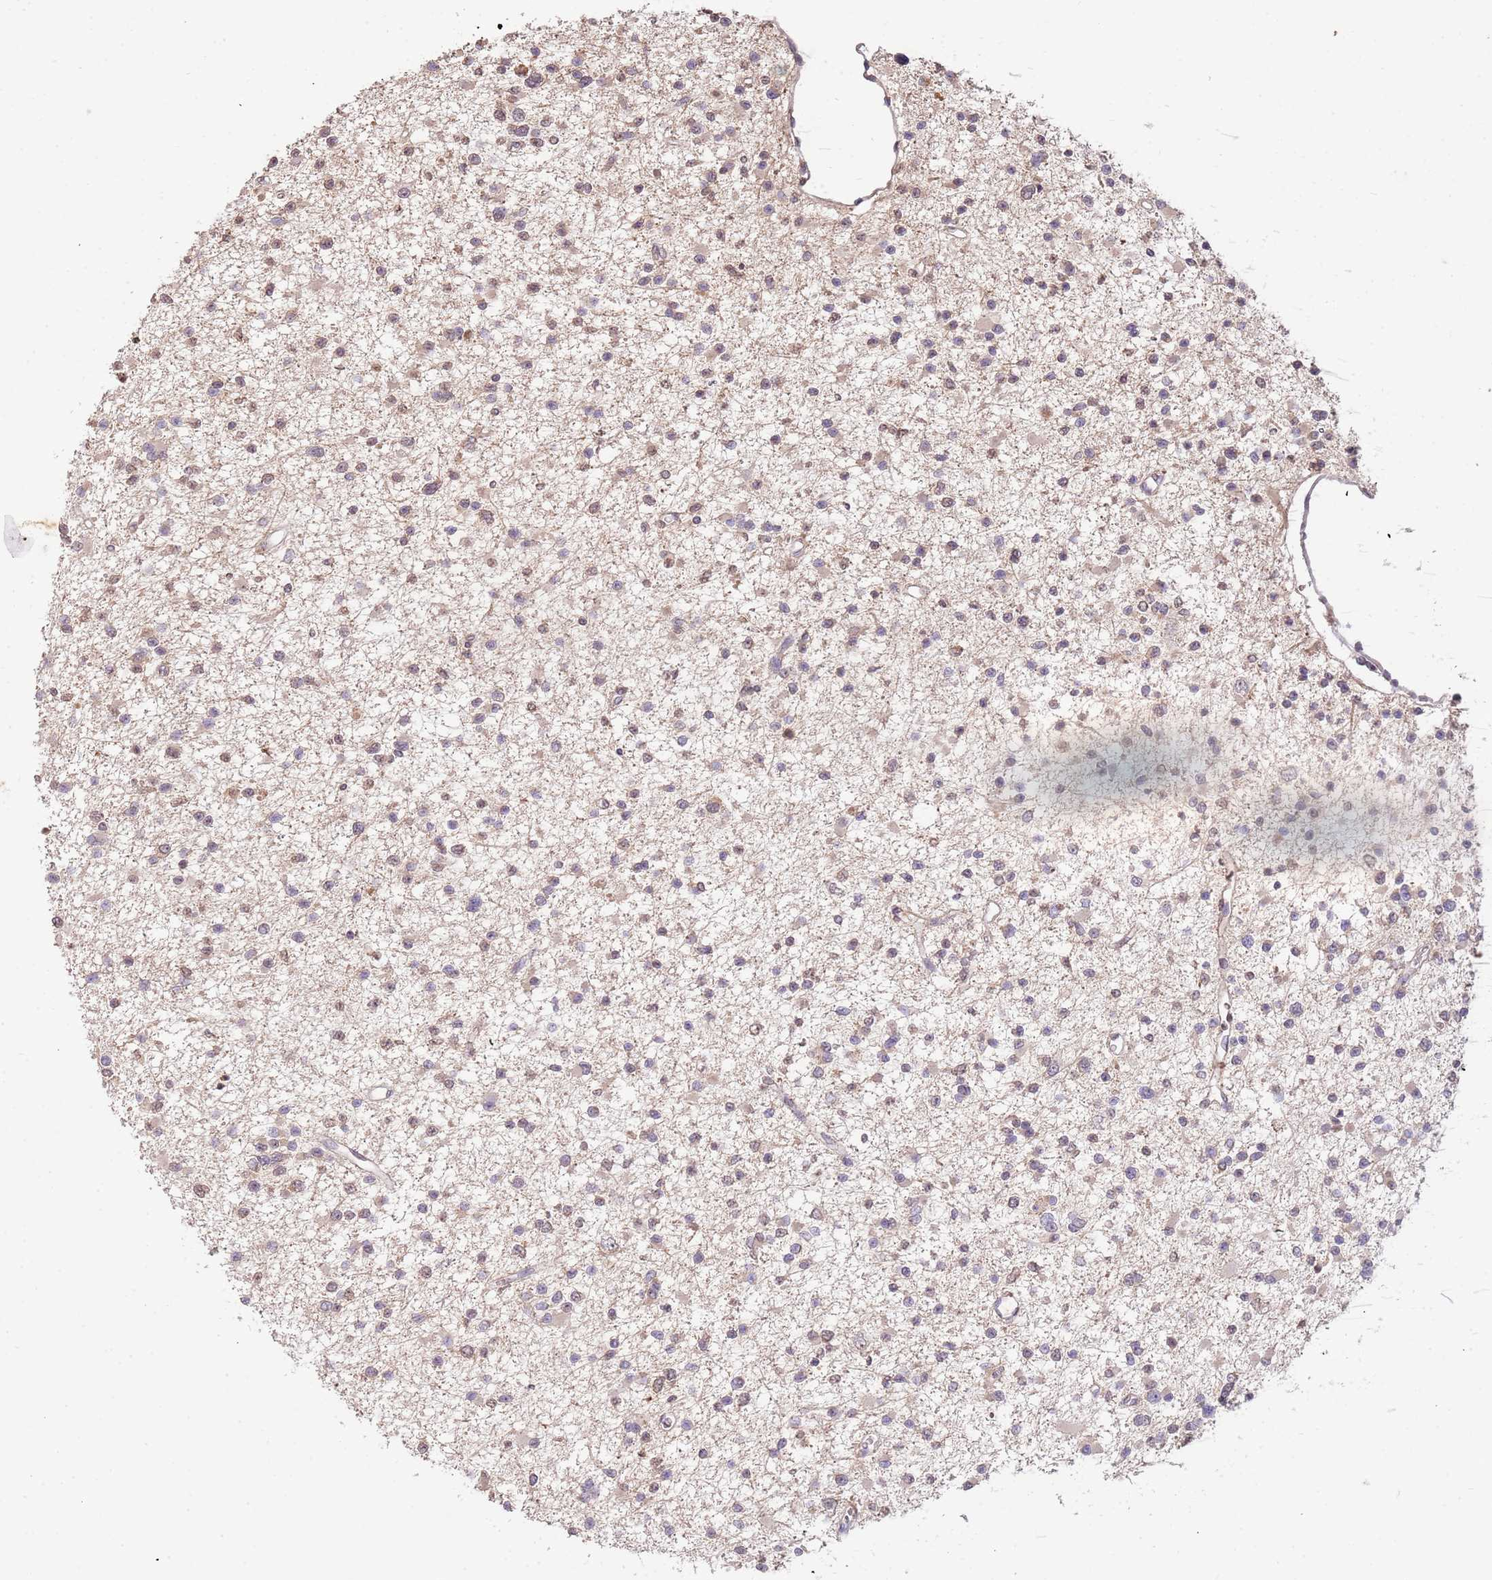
{"staining": {"intensity": "weak", "quantity": "25%-75%", "location": "cytoplasmic/membranous,nuclear"}, "tissue": "glioma", "cell_type": "Tumor cells", "image_type": "cancer", "snomed": [{"axis": "morphology", "description": "Glioma, malignant, Low grade"}, {"axis": "topography", "description": "Brain"}], "caption": "A brown stain shows weak cytoplasmic/membranous and nuclear expression of a protein in human malignant glioma (low-grade) tumor cells.", "gene": "SLC16A4", "patient": {"sex": "female", "age": 22}}